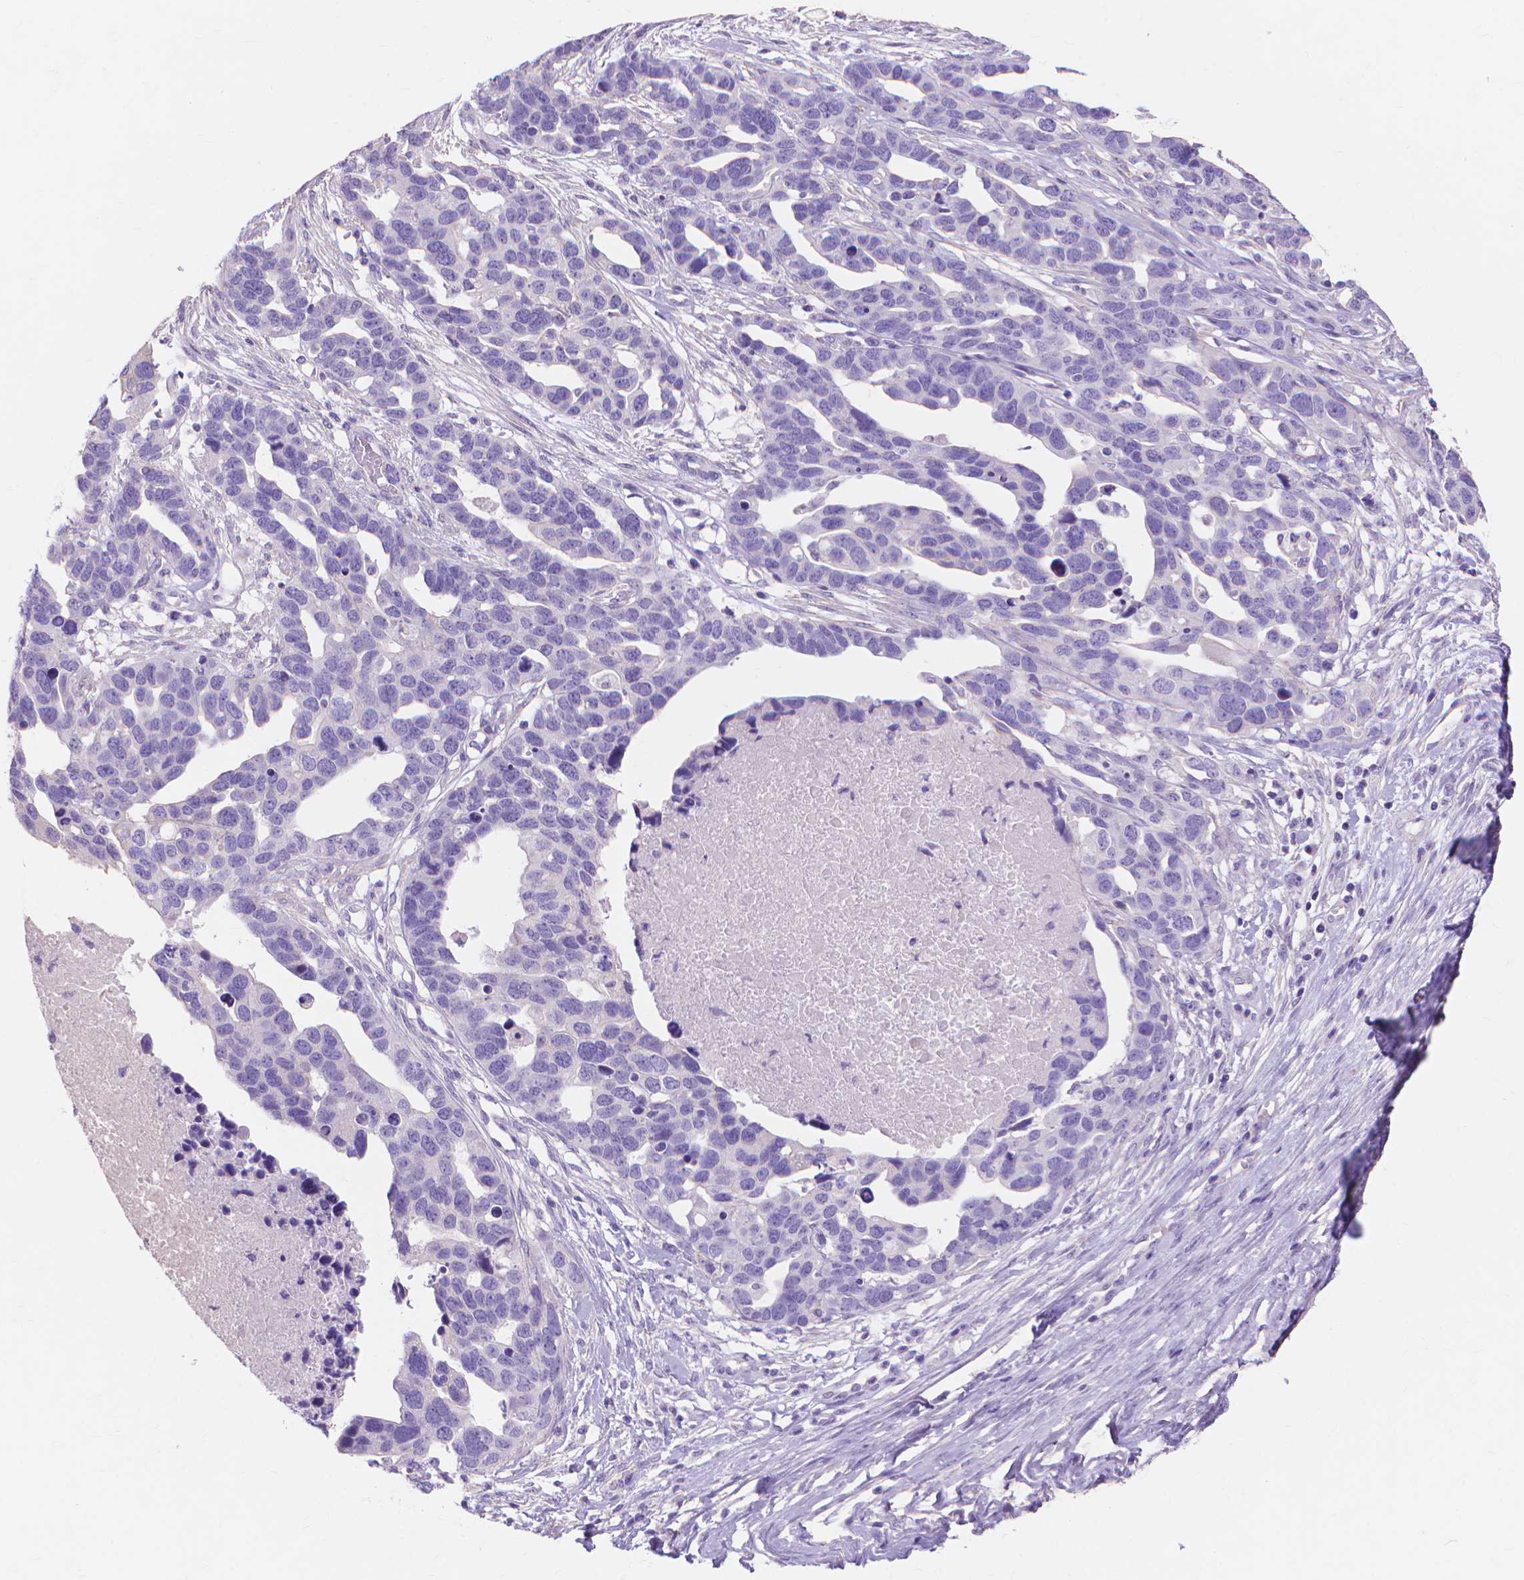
{"staining": {"intensity": "negative", "quantity": "none", "location": "none"}, "tissue": "ovarian cancer", "cell_type": "Tumor cells", "image_type": "cancer", "snomed": [{"axis": "morphology", "description": "Cystadenocarcinoma, serous, NOS"}, {"axis": "topography", "description": "Ovary"}], "caption": "This is an immunohistochemistry image of human ovarian cancer (serous cystadenocarcinoma). There is no positivity in tumor cells.", "gene": "MBLAC1", "patient": {"sex": "female", "age": 54}}